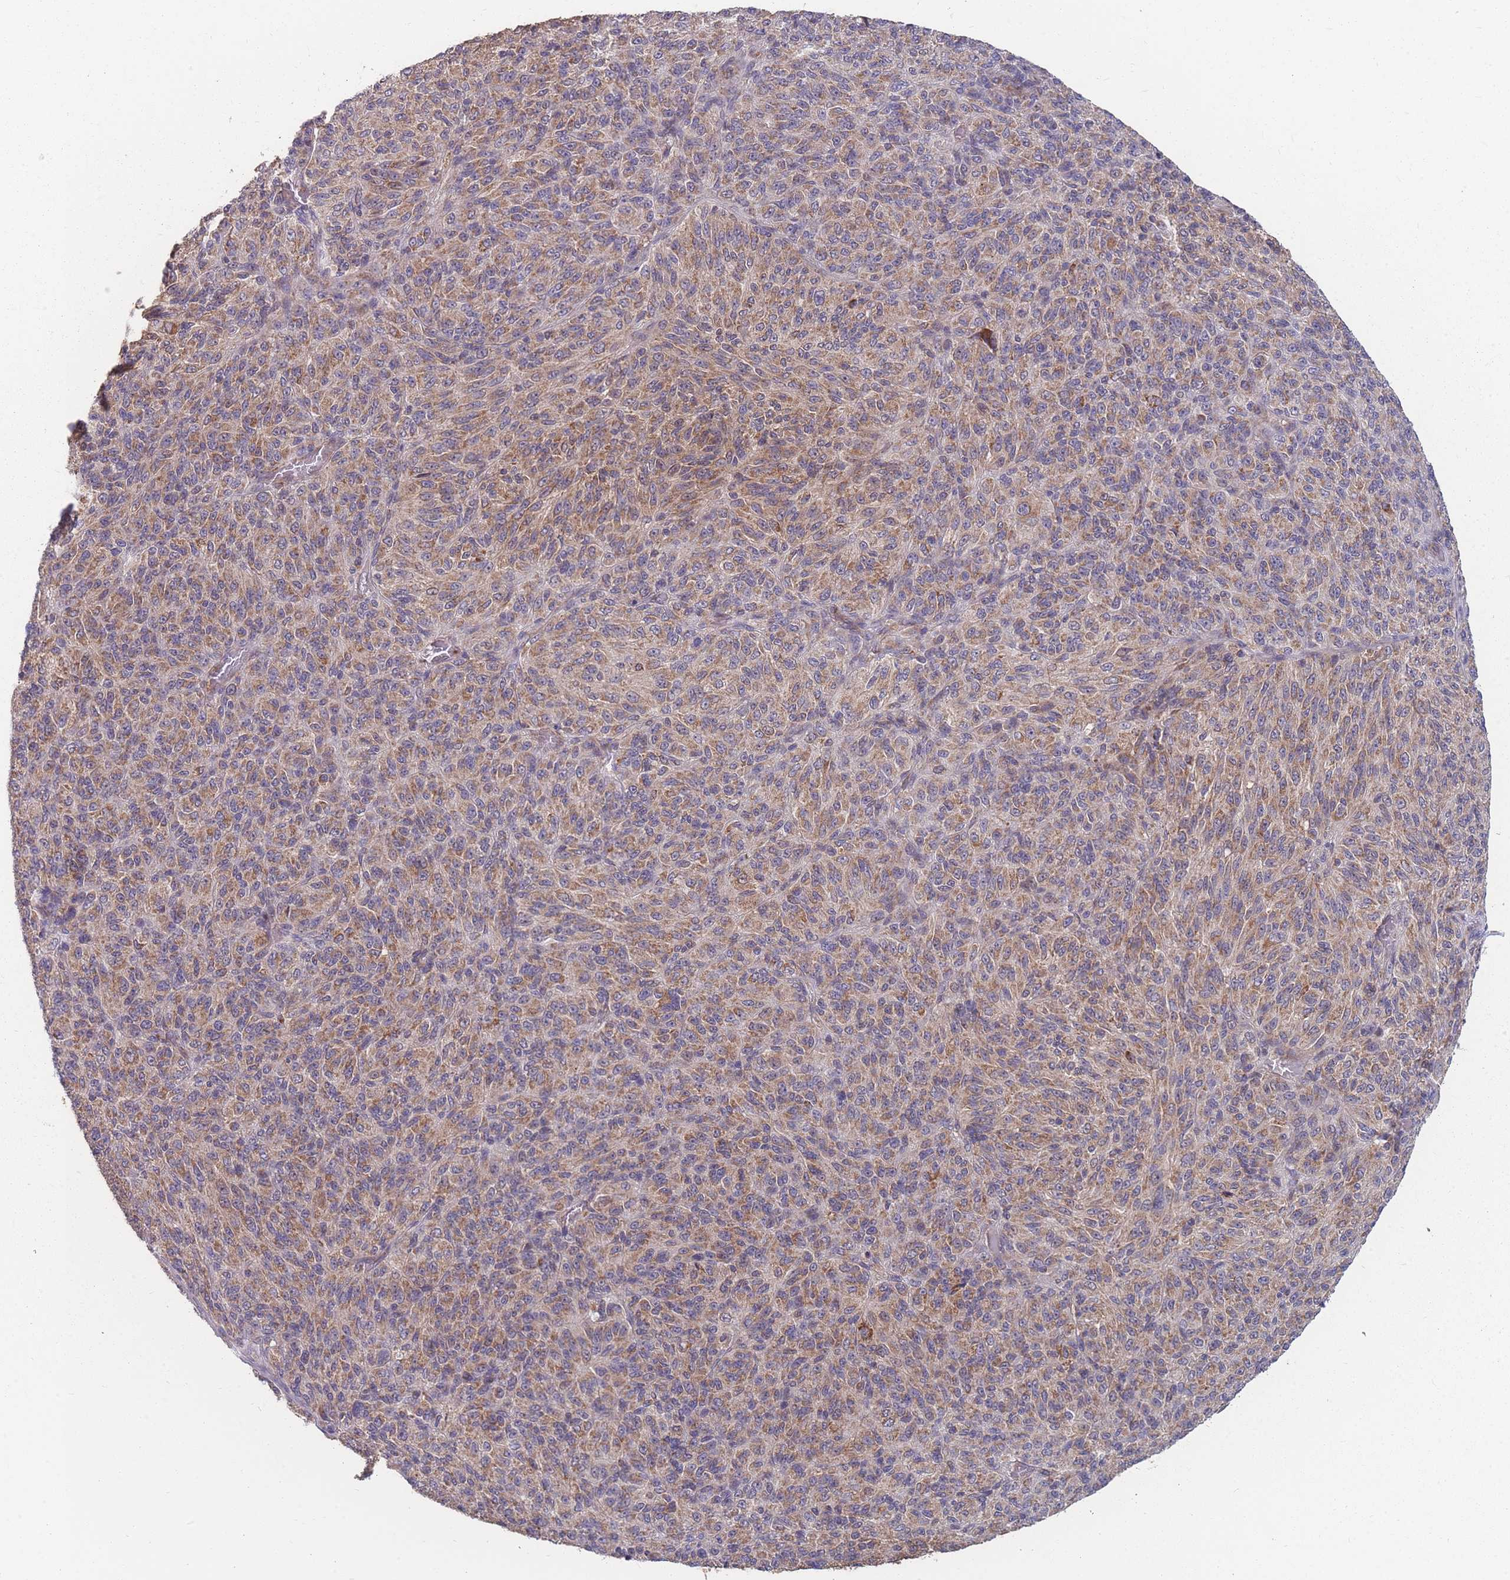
{"staining": {"intensity": "moderate", "quantity": ">75%", "location": "cytoplasmic/membranous"}, "tissue": "melanoma", "cell_type": "Tumor cells", "image_type": "cancer", "snomed": [{"axis": "morphology", "description": "Malignant melanoma, Metastatic site"}, {"axis": "topography", "description": "Brain"}], "caption": "Immunohistochemistry (IHC) photomicrograph of human malignant melanoma (metastatic site) stained for a protein (brown), which displays medium levels of moderate cytoplasmic/membranous expression in approximately >75% of tumor cells.", "gene": "SLC35B4", "patient": {"sex": "female", "age": 56}}